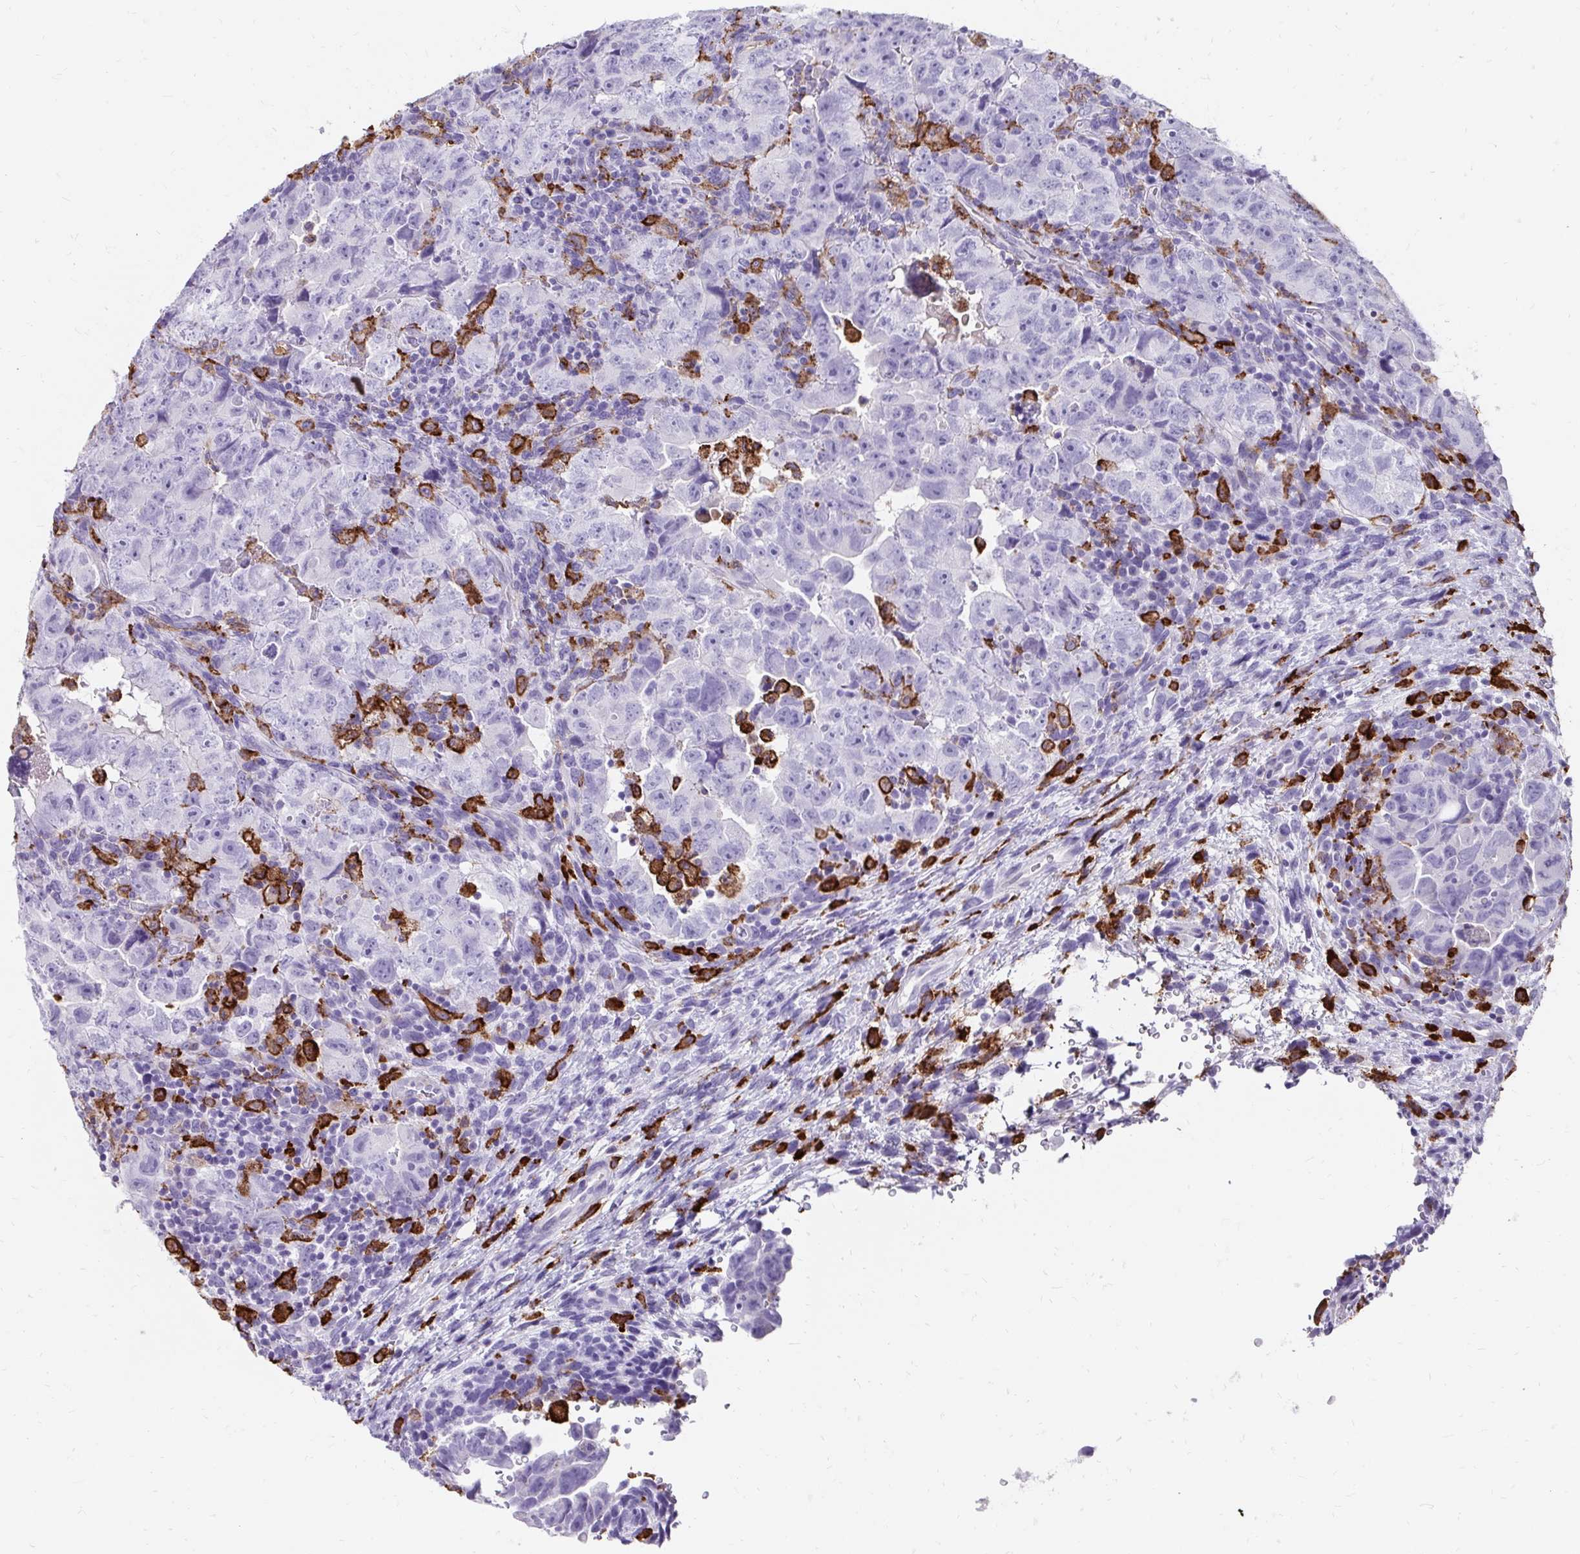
{"staining": {"intensity": "negative", "quantity": "none", "location": "none"}, "tissue": "testis cancer", "cell_type": "Tumor cells", "image_type": "cancer", "snomed": [{"axis": "morphology", "description": "Carcinoma, Embryonal, NOS"}, {"axis": "topography", "description": "Testis"}], "caption": "The photomicrograph displays no staining of tumor cells in embryonal carcinoma (testis).", "gene": "CD163", "patient": {"sex": "male", "age": 24}}